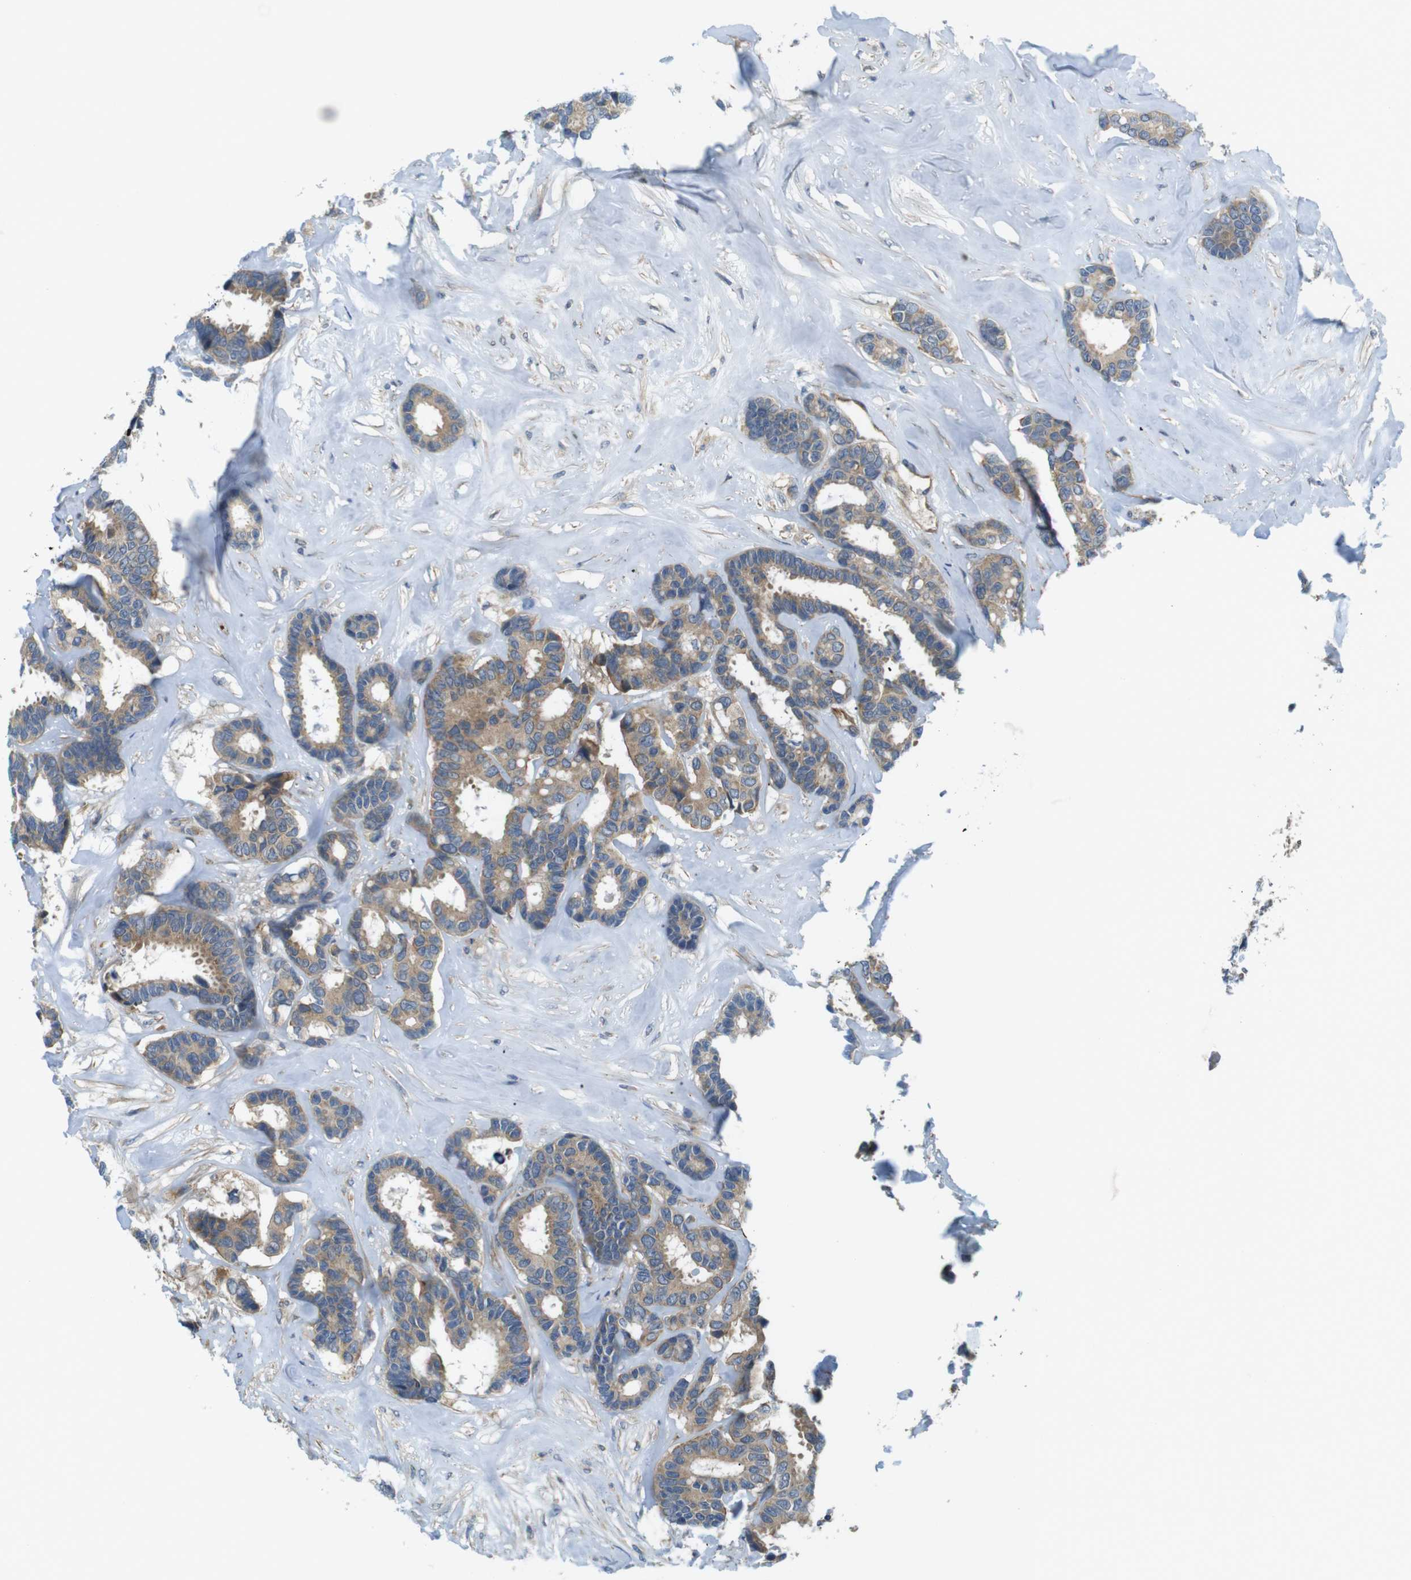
{"staining": {"intensity": "moderate", "quantity": ">75%", "location": "cytoplasmic/membranous"}, "tissue": "breast cancer", "cell_type": "Tumor cells", "image_type": "cancer", "snomed": [{"axis": "morphology", "description": "Duct carcinoma"}, {"axis": "topography", "description": "Breast"}], "caption": "This is an image of immunohistochemistry staining of breast invasive ductal carcinoma, which shows moderate staining in the cytoplasmic/membranous of tumor cells.", "gene": "TSC1", "patient": {"sex": "female", "age": 87}}